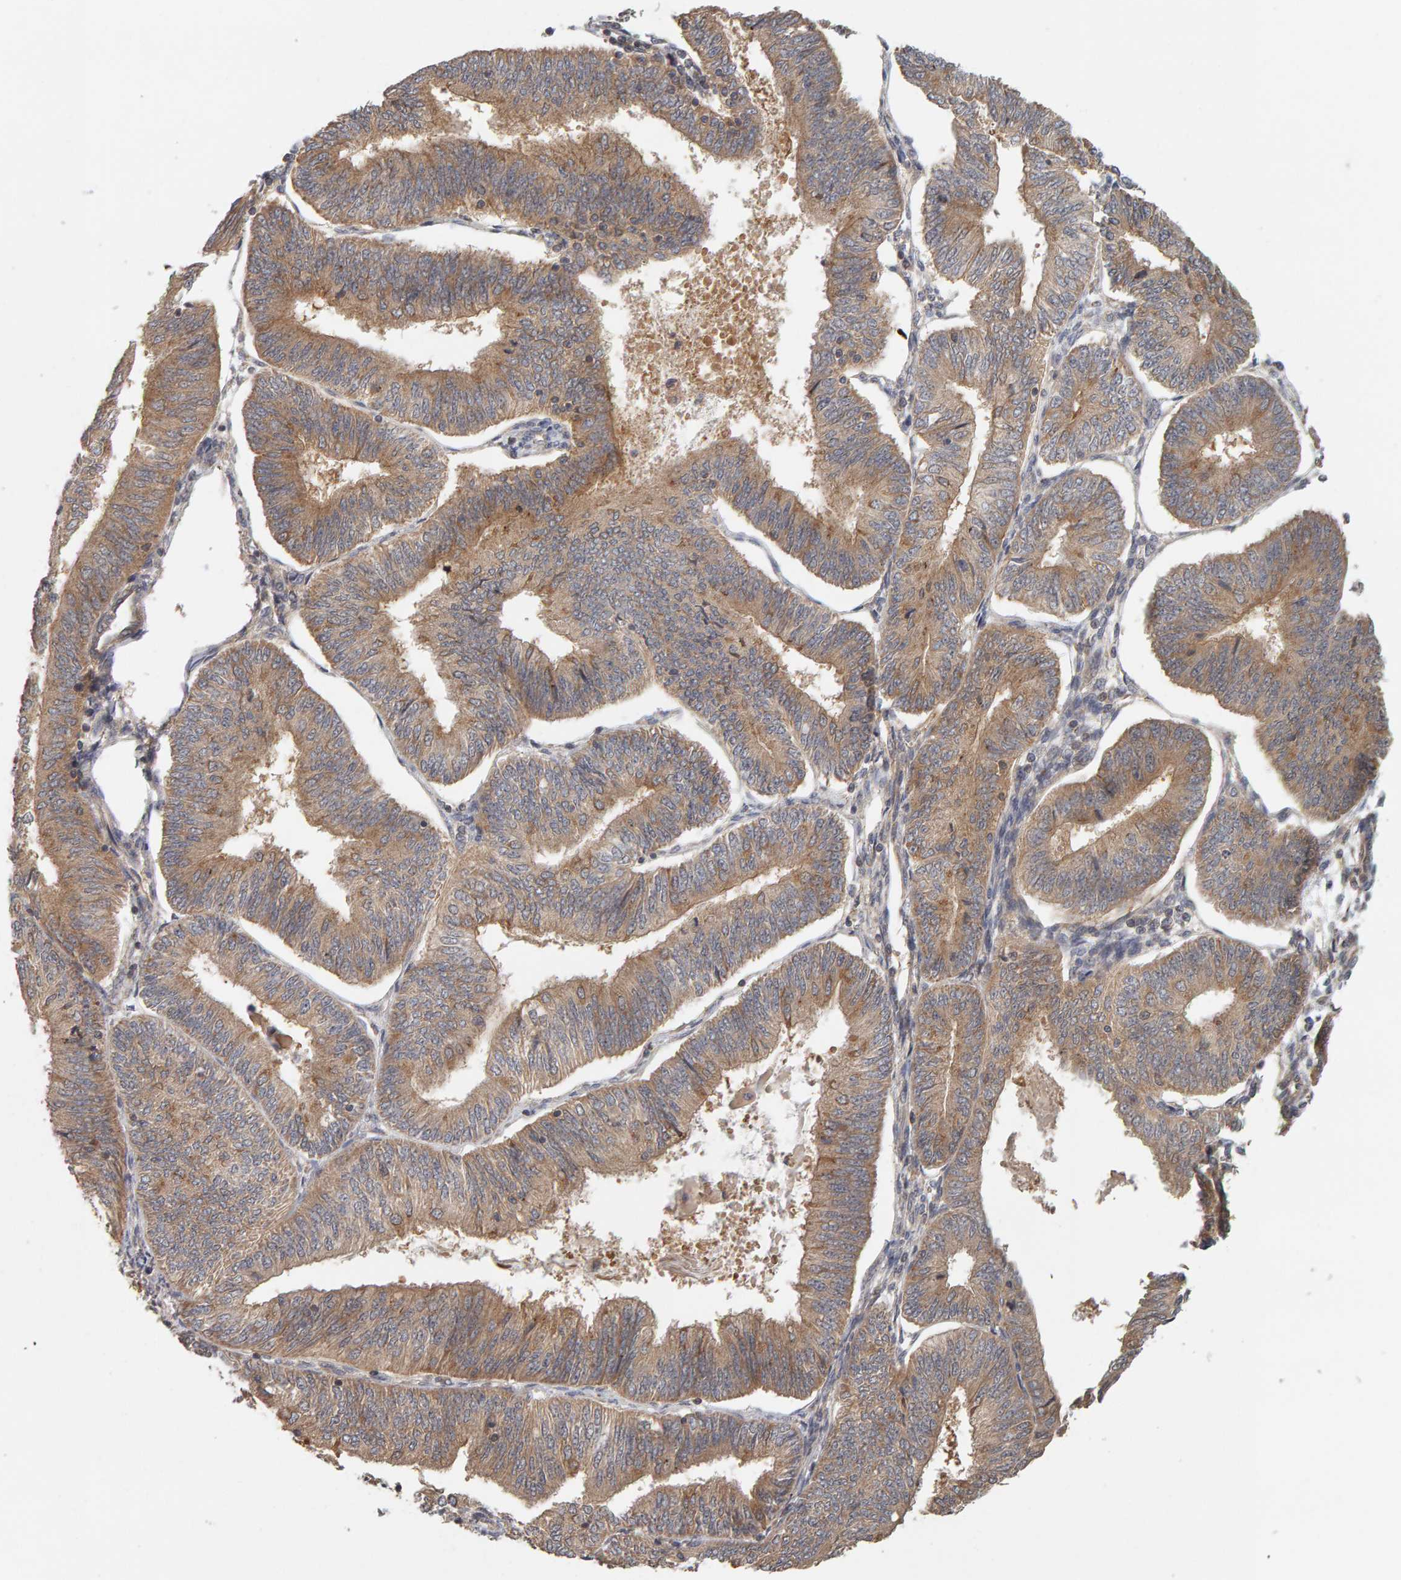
{"staining": {"intensity": "weak", "quantity": ">75%", "location": "cytoplasmic/membranous"}, "tissue": "endometrial cancer", "cell_type": "Tumor cells", "image_type": "cancer", "snomed": [{"axis": "morphology", "description": "Adenocarcinoma, NOS"}, {"axis": "topography", "description": "Endometrium"}], "caption": "Brown immunohistochemical staining in endometrial cancer (adenocarcinoma) exhibits weak cytoplasmic/membranous positivity in about >75% of tumor cells.", "gene": "DNAJC7", "patient": {"sex": "female", "age": 58}}